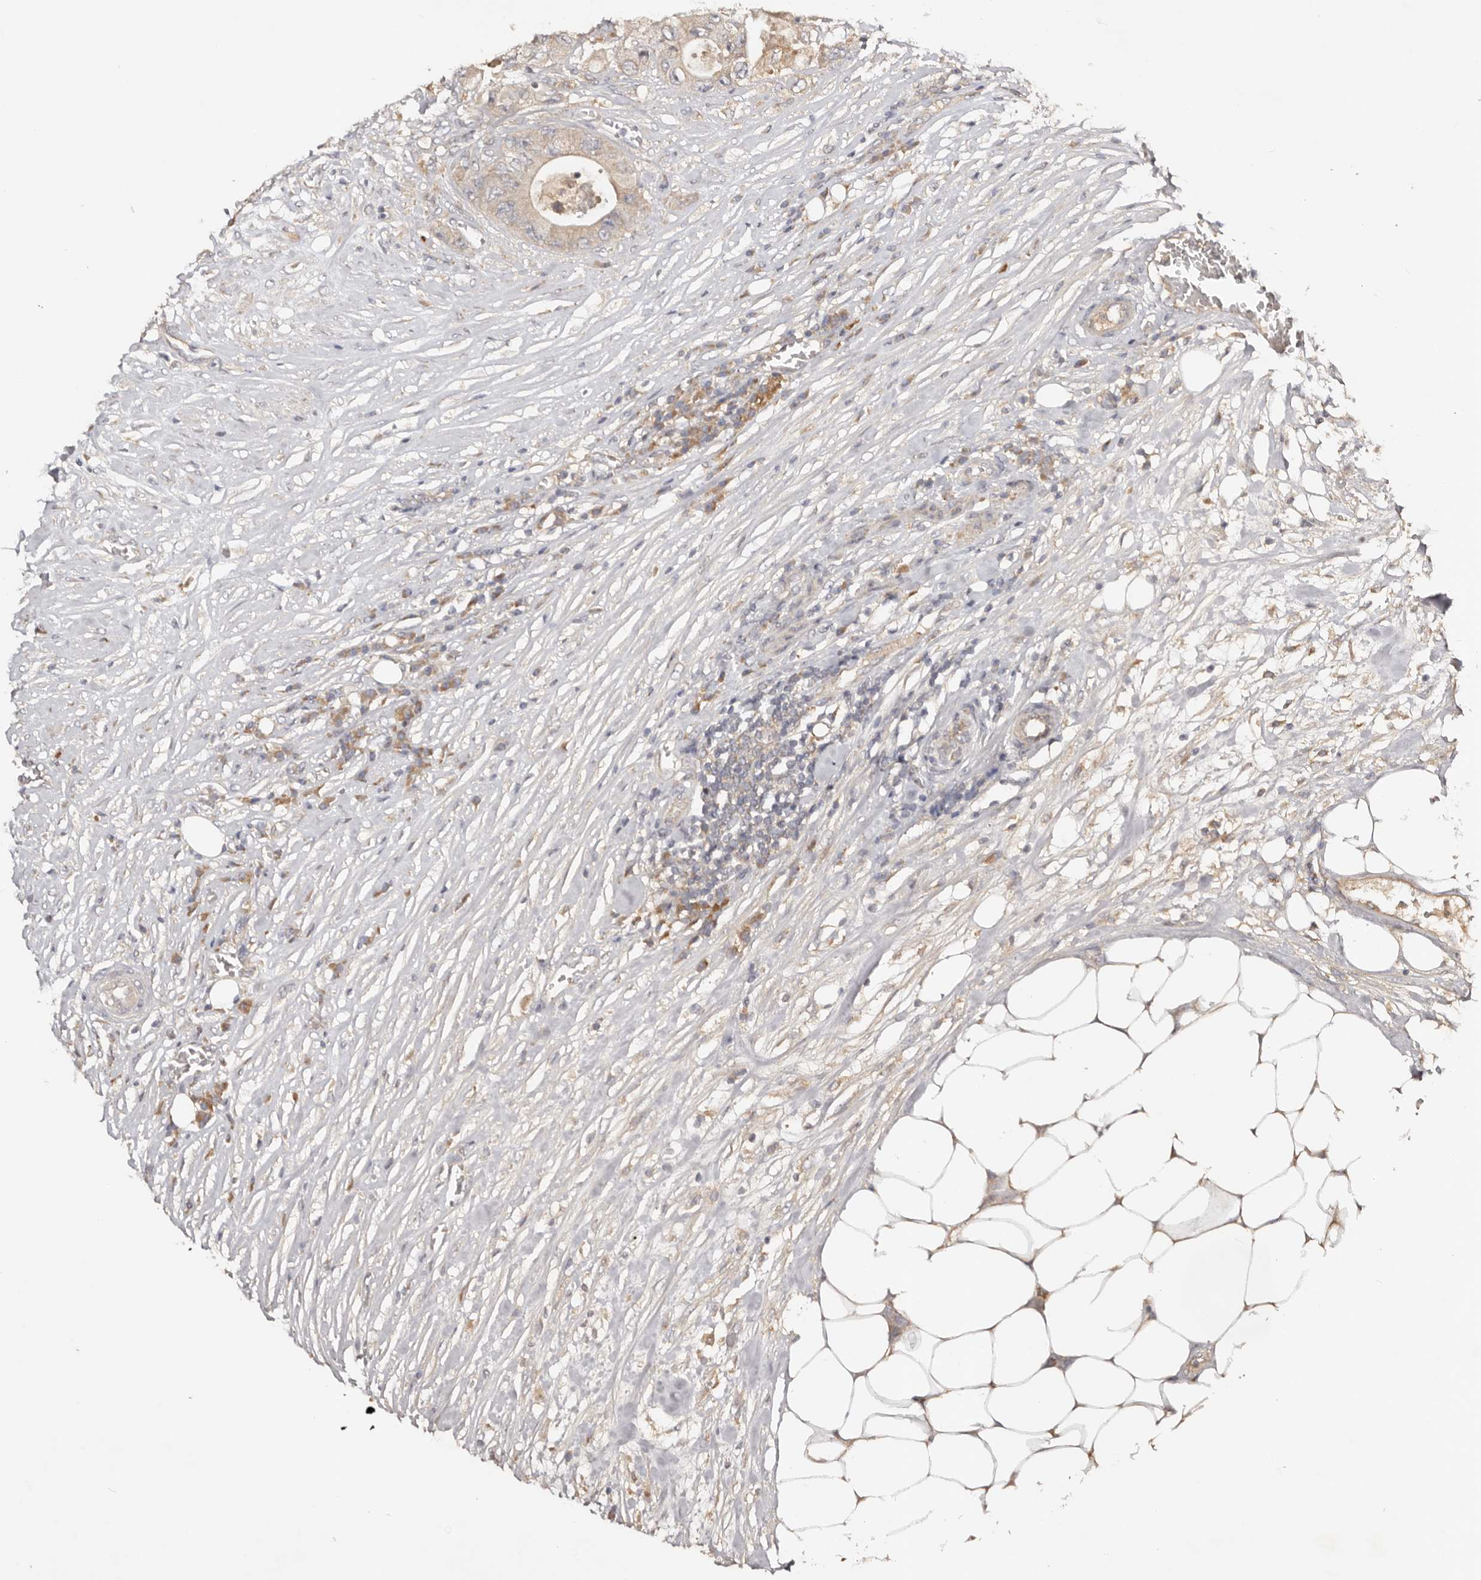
{"staining": {"intensity": "weak", "quantity": "25%-75%", "location": "cytoplasmic/membranous"}, "tissue": "colorectal cancer", "cell_type": "Tumor cells", "image_type": "cancer", "snomed": [{"axis": "morphology", "description": "Adenocarcinoma, NOS"}, {"axis": "topography", "description": "Colon"}], "caption": "Brown immunohistochemical staining in colorectal cancer (adenocarcinoma) demonstrates weak cytoplasmic/membranous expression in approximately 25%-75% of tumor cells.", "gene": "PKIB", "patient": {"sex": "female", "age": 46}}